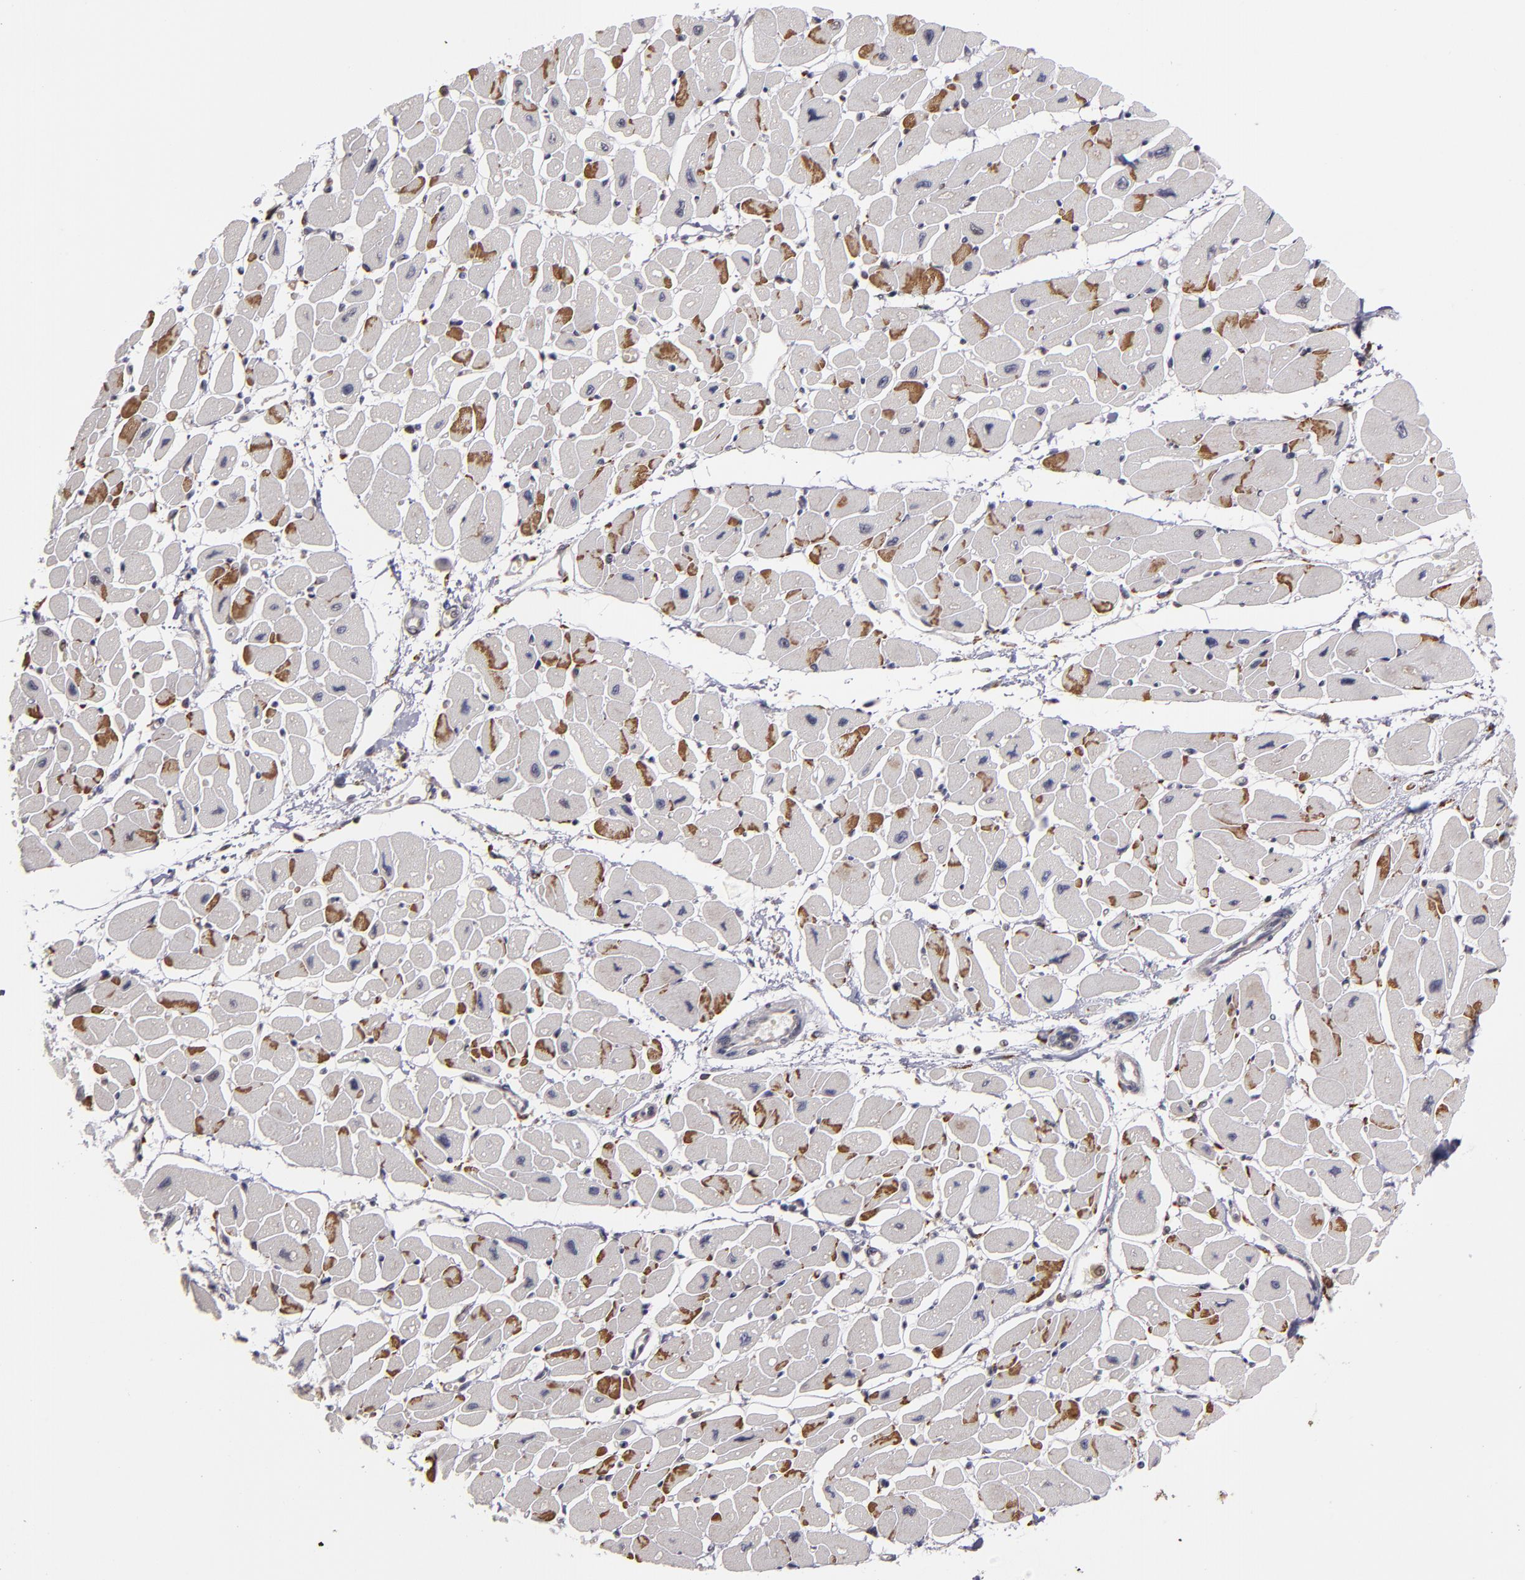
{"staining": {"intensity": "moderate", "quantity": "25%-75%", "location": "cytoplasmic/membranous"}, "tissue": "heart muscle", "cell_type": "Cardiomyocytes", "image_type": "normal", "snomed": [{"axis": "morphology", "description": "Normal tissue, NOS"}, {"axis": "topography", "description": "Heart"}], "caption": "IHC staining of unremarkable heart muscle, which reveals medium levels of moderate cytoplasmic/membranous expression in about 25%-75% of cardiomyocytes indicating moderate cytoplasmic/membranous protein positivity. The staining was performed using DAB (brown) for protein detection and nuclei were counterstained in hematoxylin (blue).", "gene": "CASP1", "patient": {"sex": "female", "age": 54}}